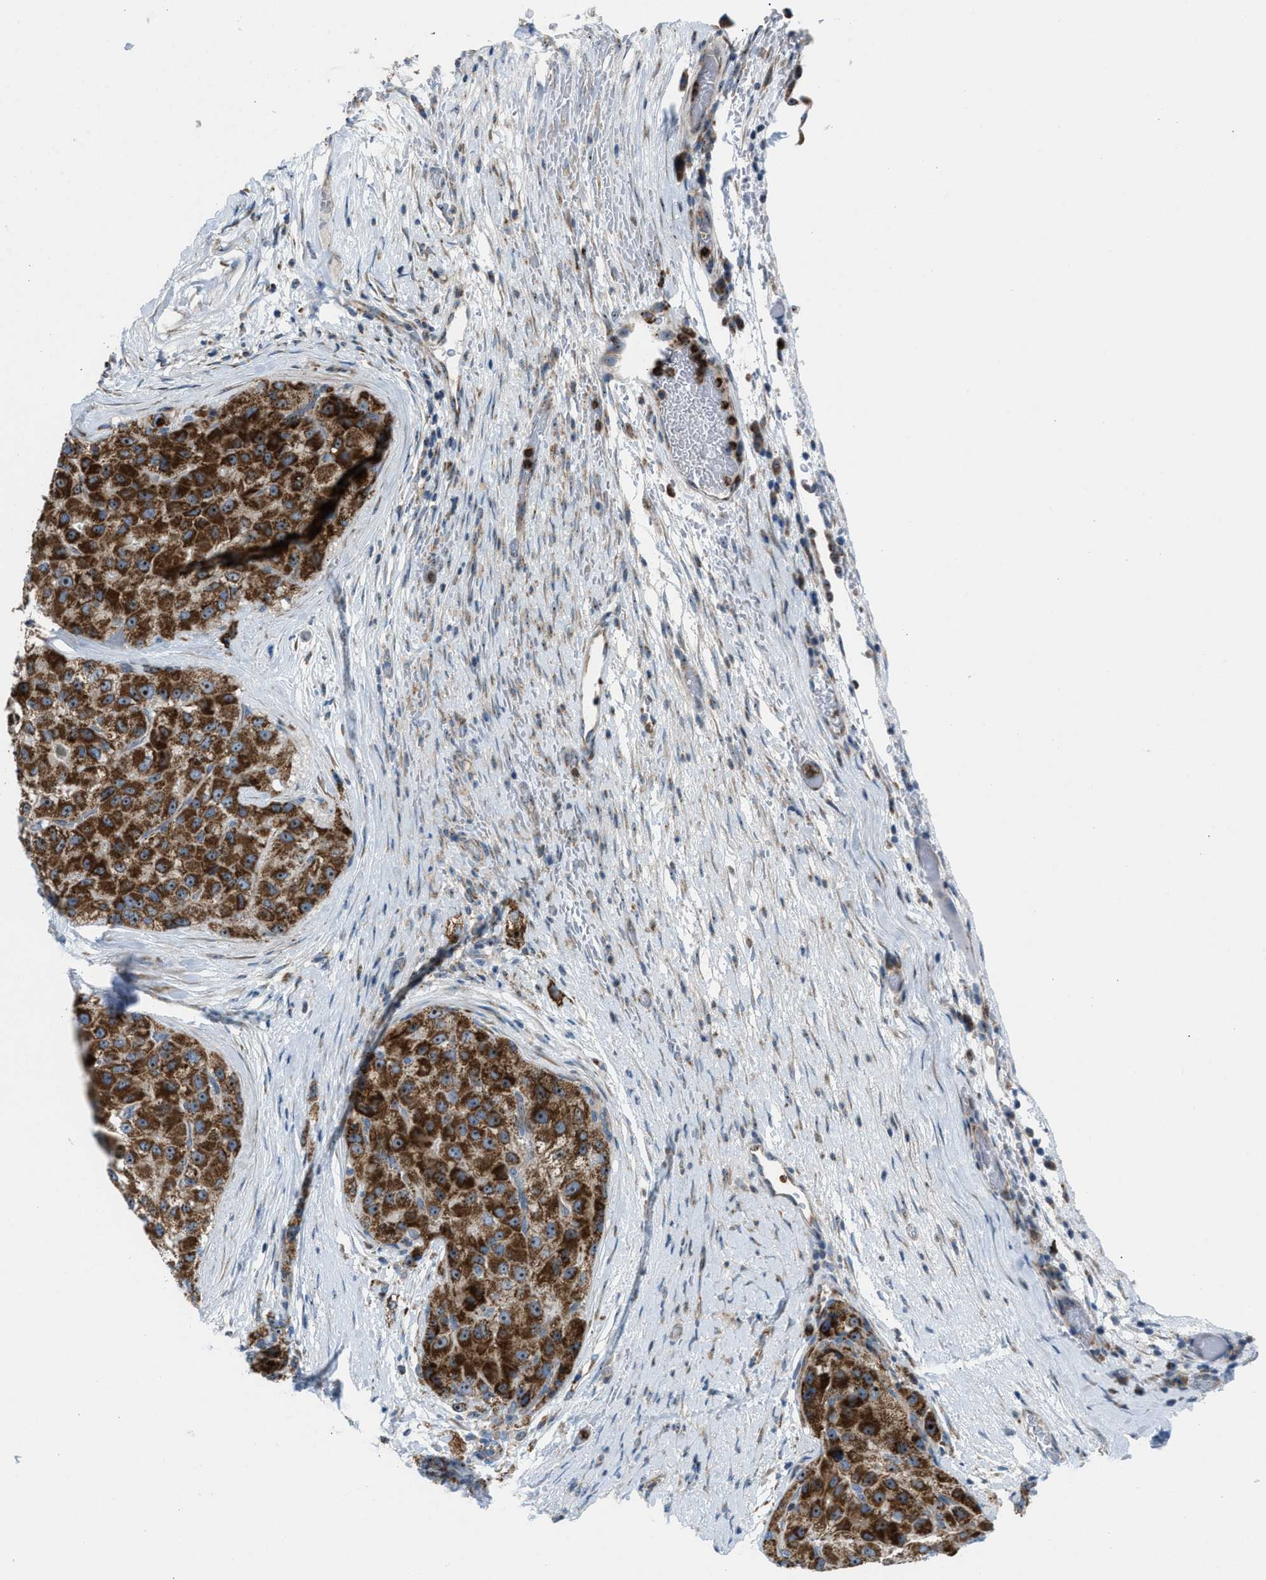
{"staining": {"intensity": "strong", "quantity": ">75%", "location": "cytoplasmic/membranous,nuclear"}, "tissue": "liver cancer", "cell_type": "Tumor cells", "image_type": "cancer", "snomed": [{"axis": "morphology", "description": "Carcinoma, Hepatocellular, NOS"}, {"axis": "topography", "description": "Liver"}], "caption": "Immunohistochemical staining of liver cancer (hepatocellular carcinoma) displays high levels of strong cytoplasmic/membranous and nuclear staining in about >75% of tumor cells.", "gene": "TPH1", "patient": {"sex": "male", "age": 80}}